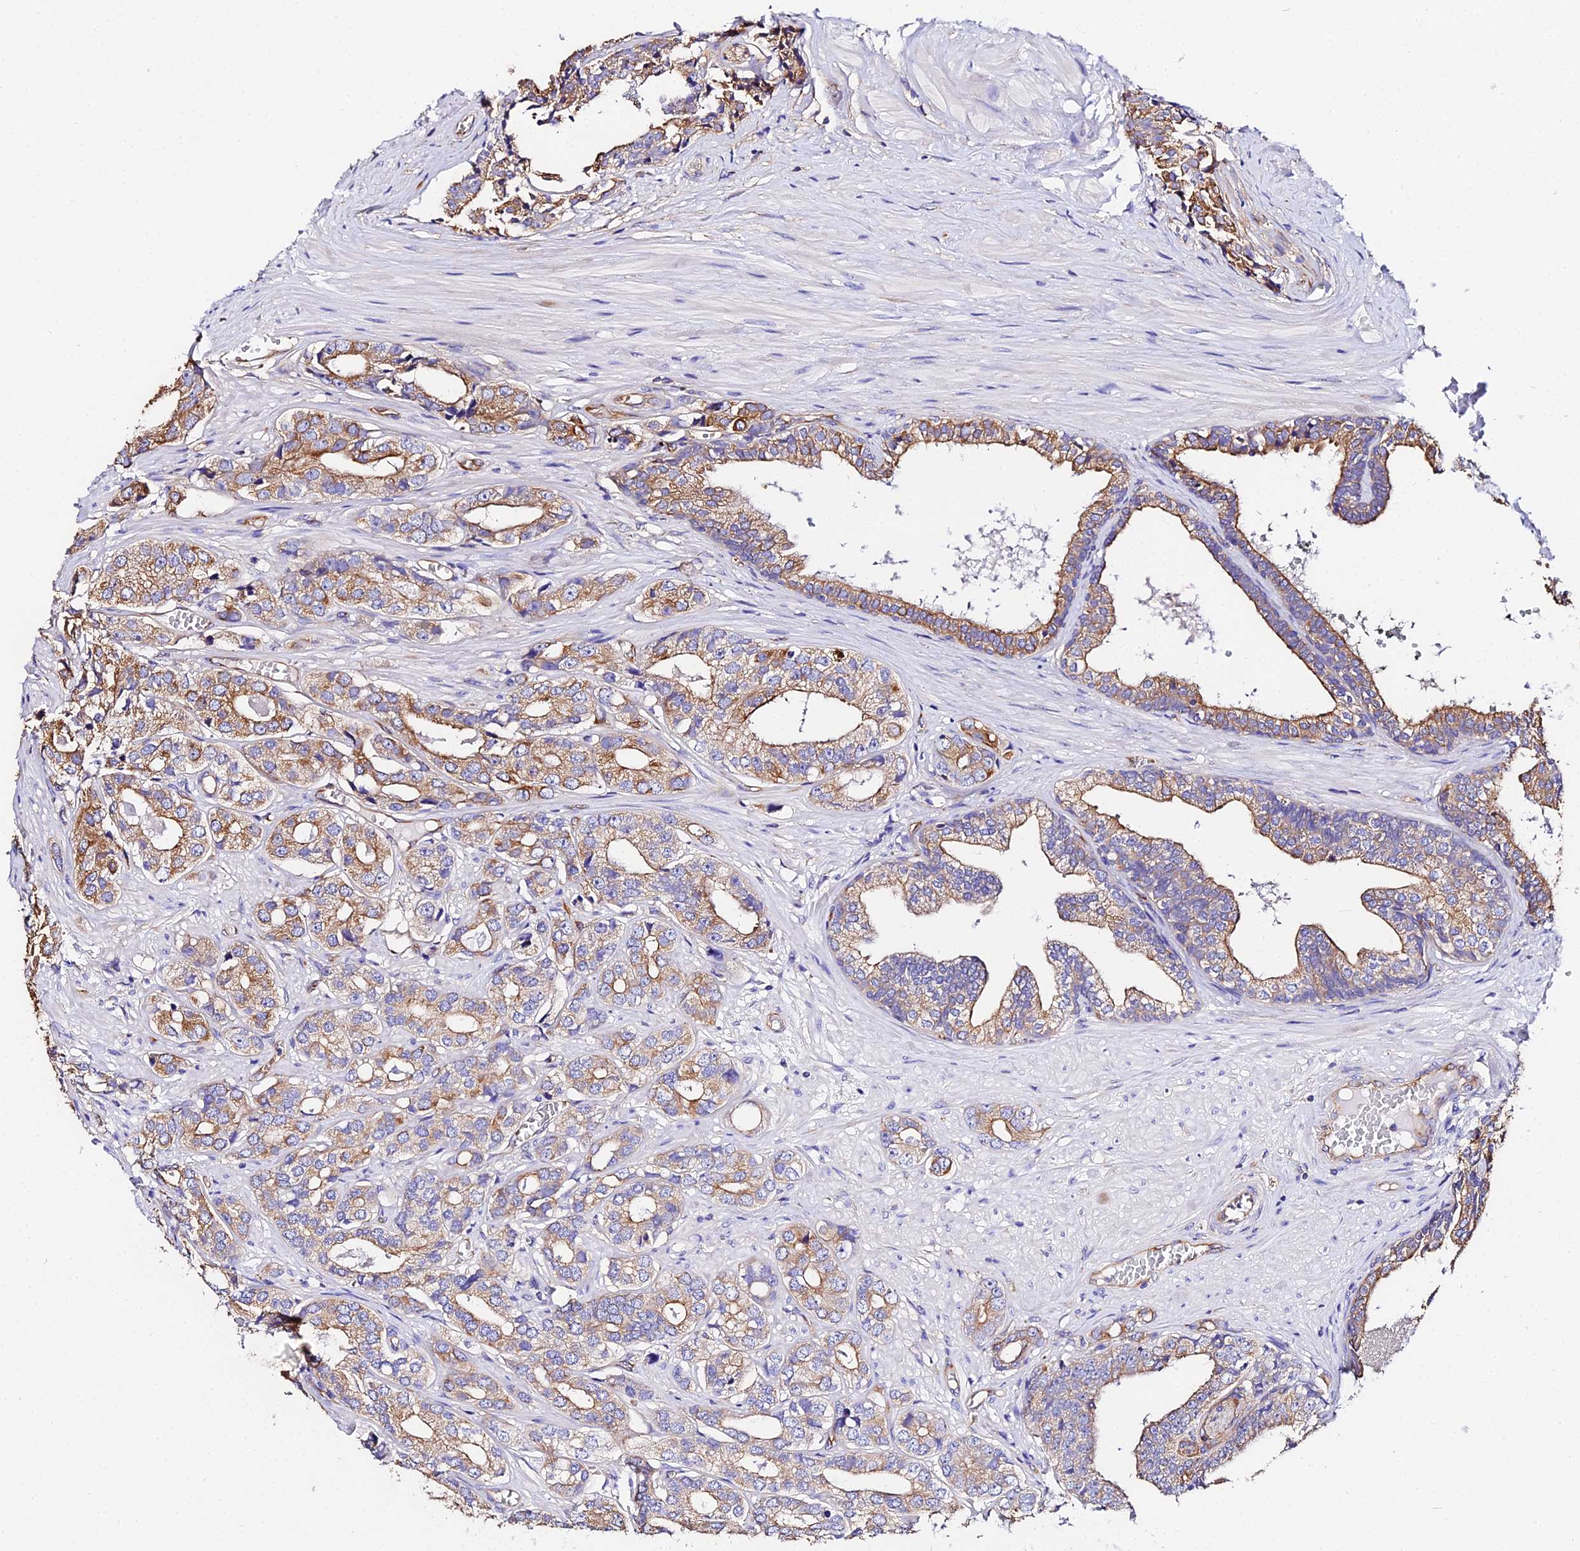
{"staining": {"intensity": "moderate", "quantity": ">75%", "location": "cytoplasmic/membranous"}, "tissue": "prostate cancer", "cell_type": "Tumor cells", "image_type": "cancer", "snomed": [{"axis": "morphology", "description": "Adenocarcinoma, High grade"}, {"axis": "topography", "description": "Prostate"}], "caption": "Protein expression analysis of prostate adenocarcinoma (high-grade) demonstrates moderate cytoplasmic/membranous staining in about >75% of tumor cells.", "gene": "DAW1", "patient": {"sex": "male", "age": 71}}